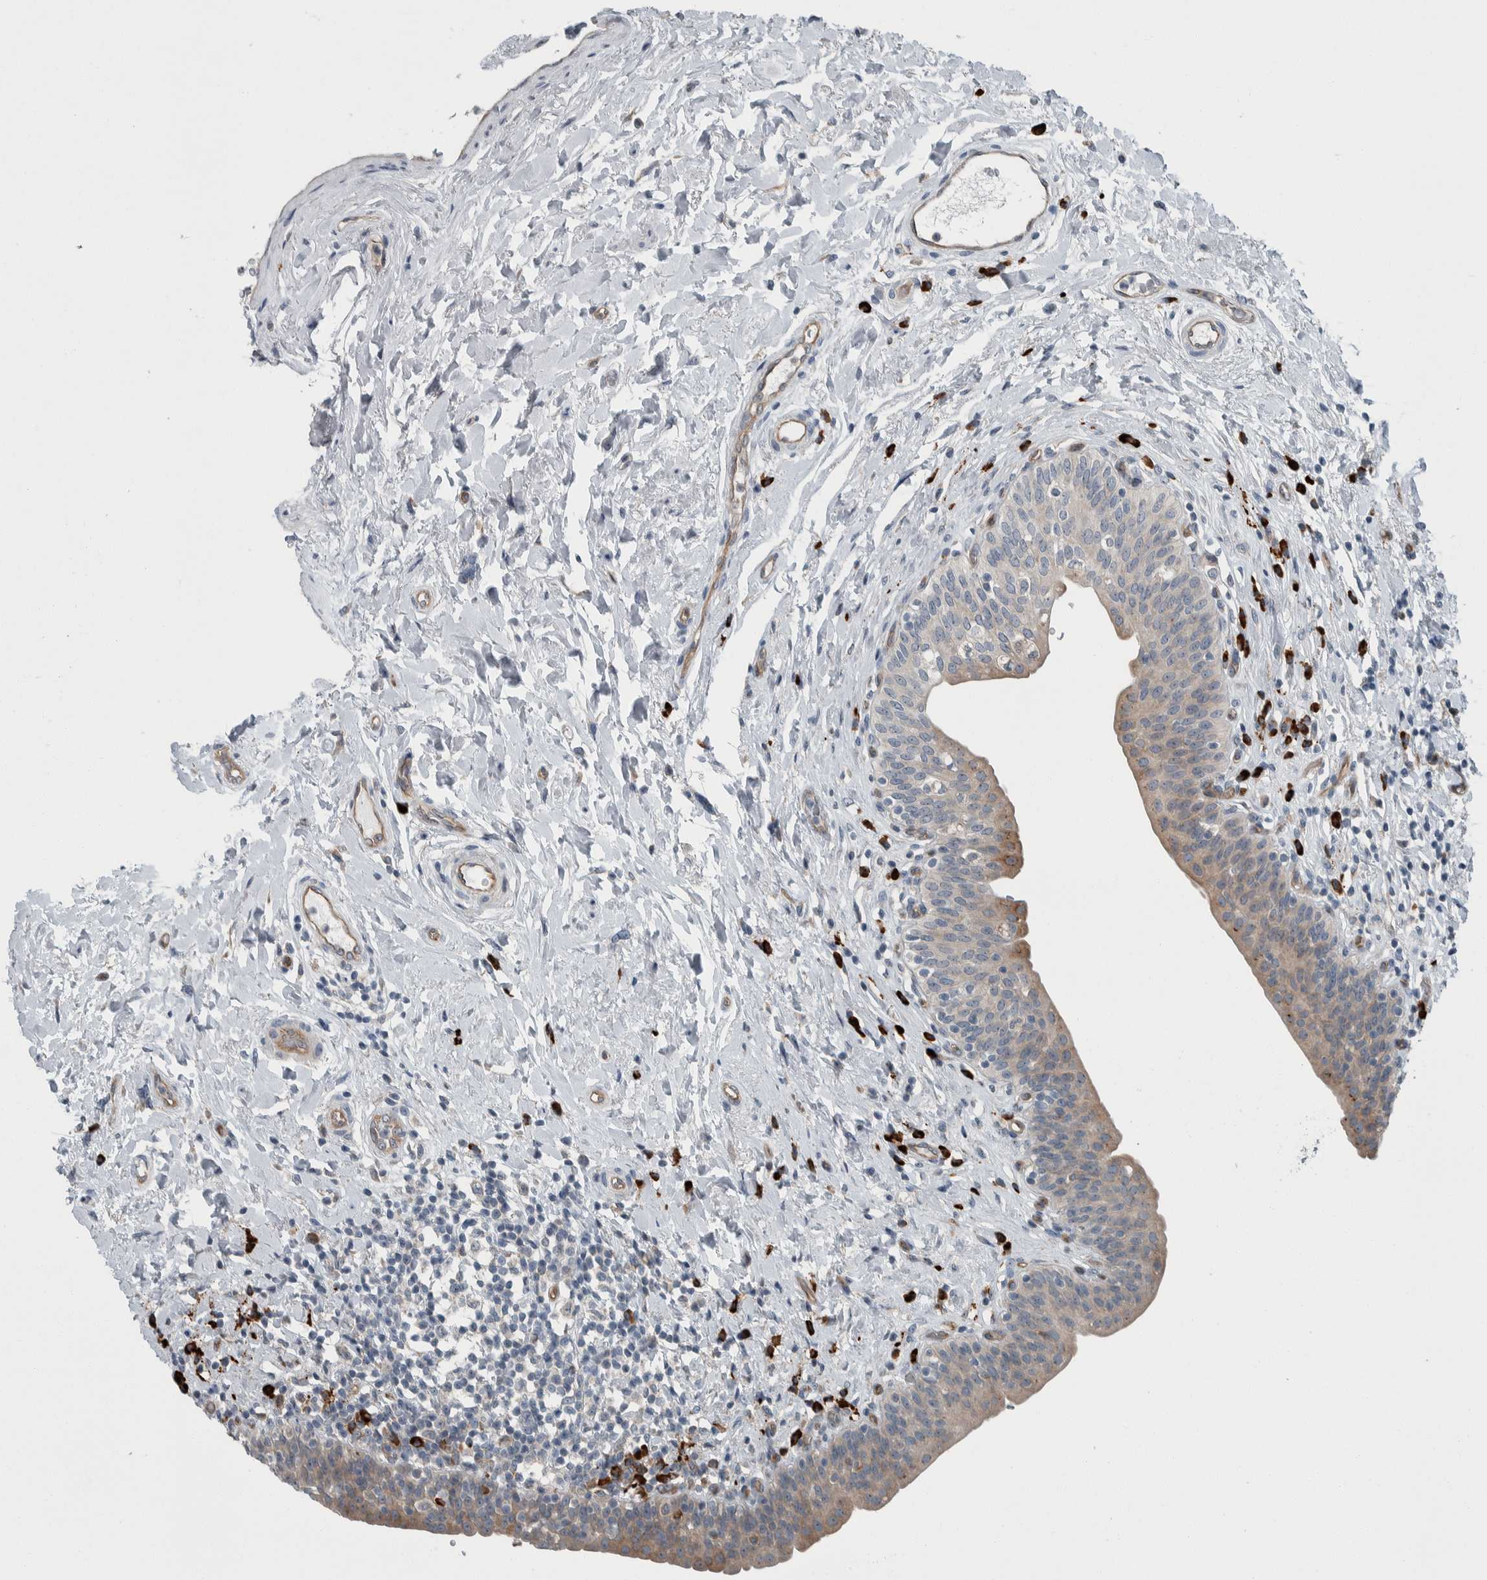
{"staining": {"intensity": "moderate", "quantity": "25%-75%", "location": "cytoplasmic/membranous"}, "tissue": "urinary bladder", "cell_type": "Urothelial cells", "image_type": "normal", "snomed": [{"axis": "morphology", "description": "Normal tissue, NOS"}, {"axis": "topography", "description": "Urinary bladder"}], "caption": "A medium amount of moderate cytoplasmic/membranous positivity is seen in approximately 25%-75% of urothelial cells in normal urinary bladder. (brown staining indicates protein expression, while blue staining denotes nuclei).", "gene": "USP25", "patient": {"sex": "male", "age": 83}}